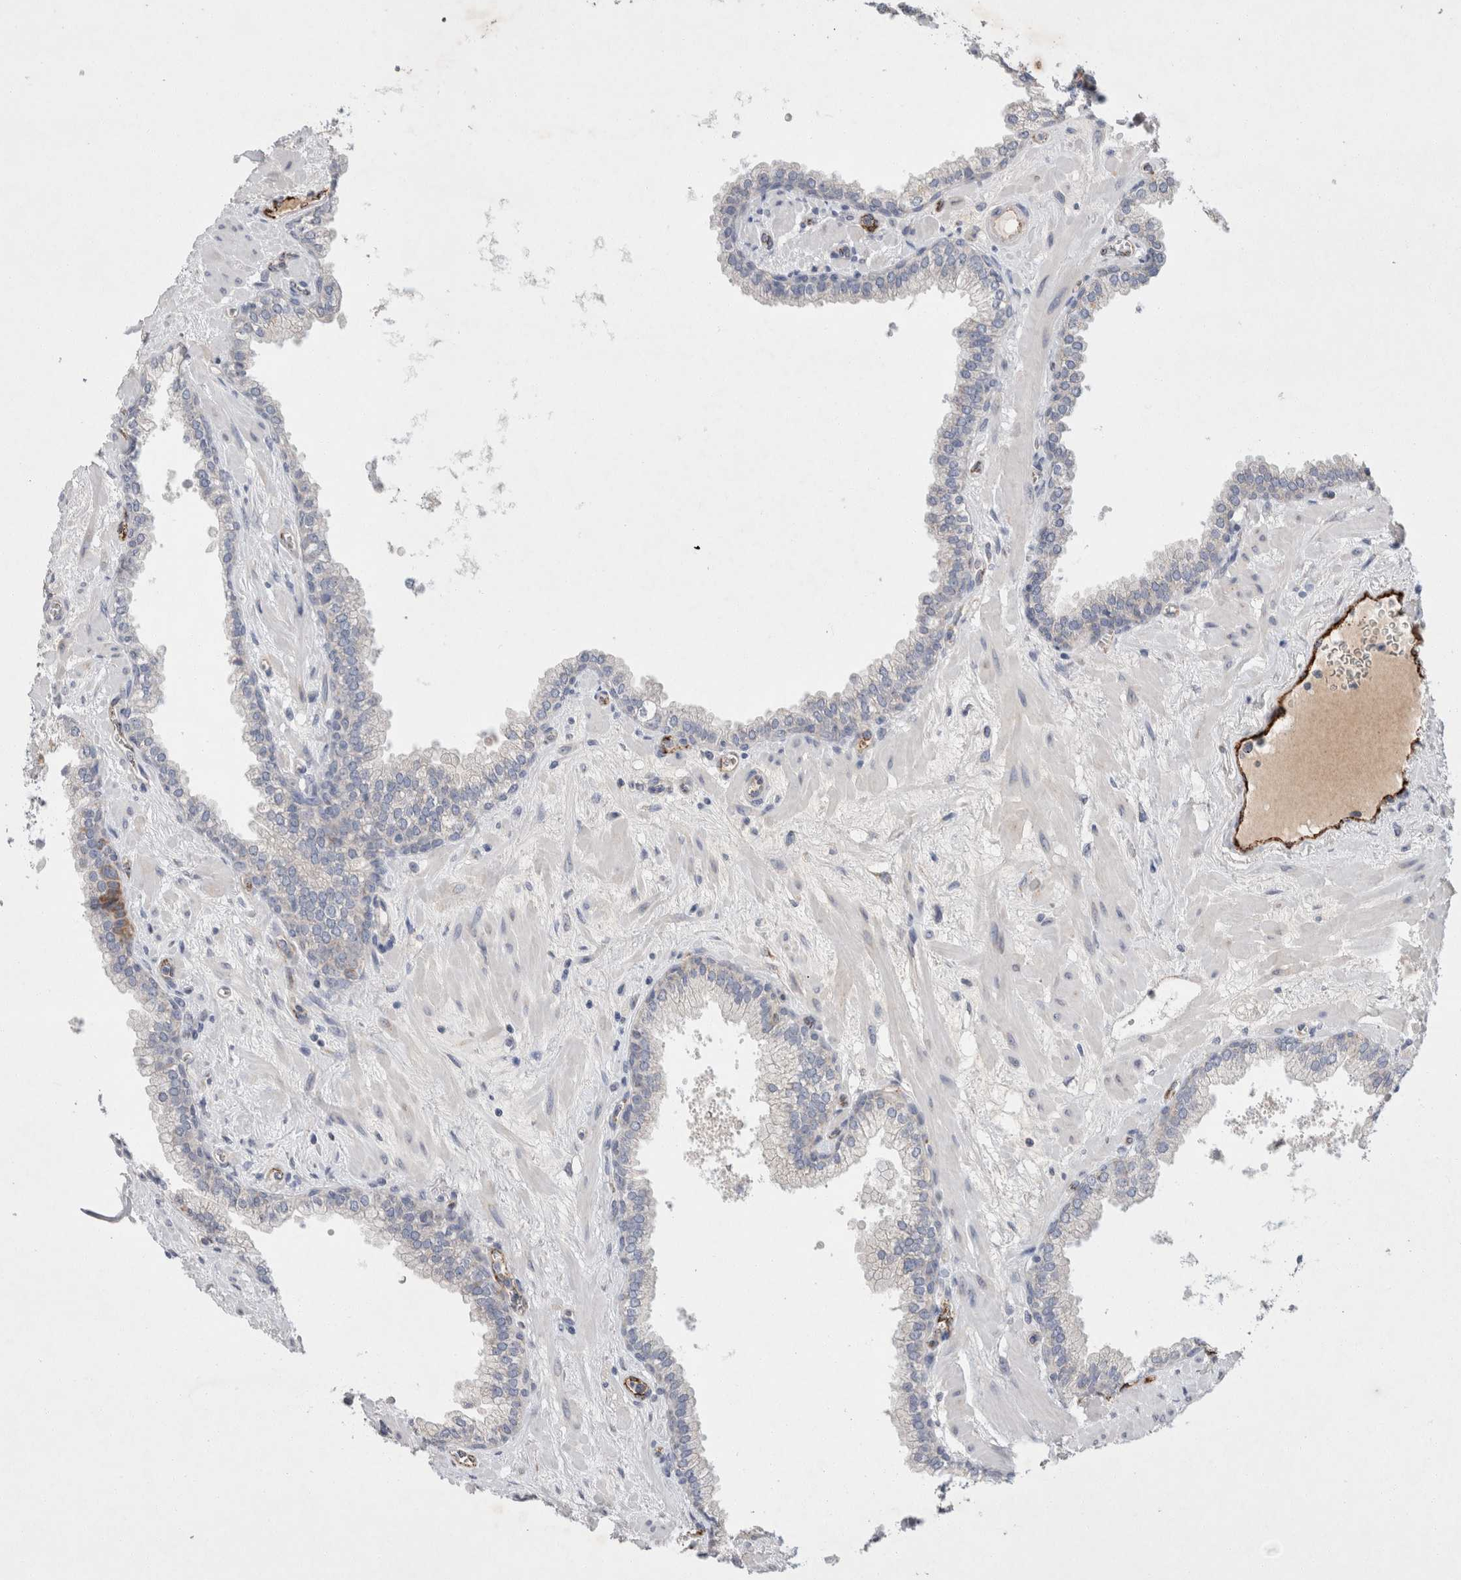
{"staining": {"intensity": "weak", "quantity": "<25%", "location": "cytoplasmic/membranous"}, "tissue": "prostate", "cell_type": "Glandular cells", "image_type": "normal", "snomed": [{"axis": "morphology", "description": "Normal tissue, NOS"}, {"axis": "morphology", "description": "Urothelial carcinoma, Low grade"}, {"axis": "topography", "description": "Urinary bladder"}, {"axis": "topography", "description": "Prostate"}], "caption": "High power microscopy histopathology image of an IHC micrograph of unremarkable prostate, revealing no significant staining in glandular cells.", "gene": "IARS2", "patient": {"sex": "male", "age": 60}}